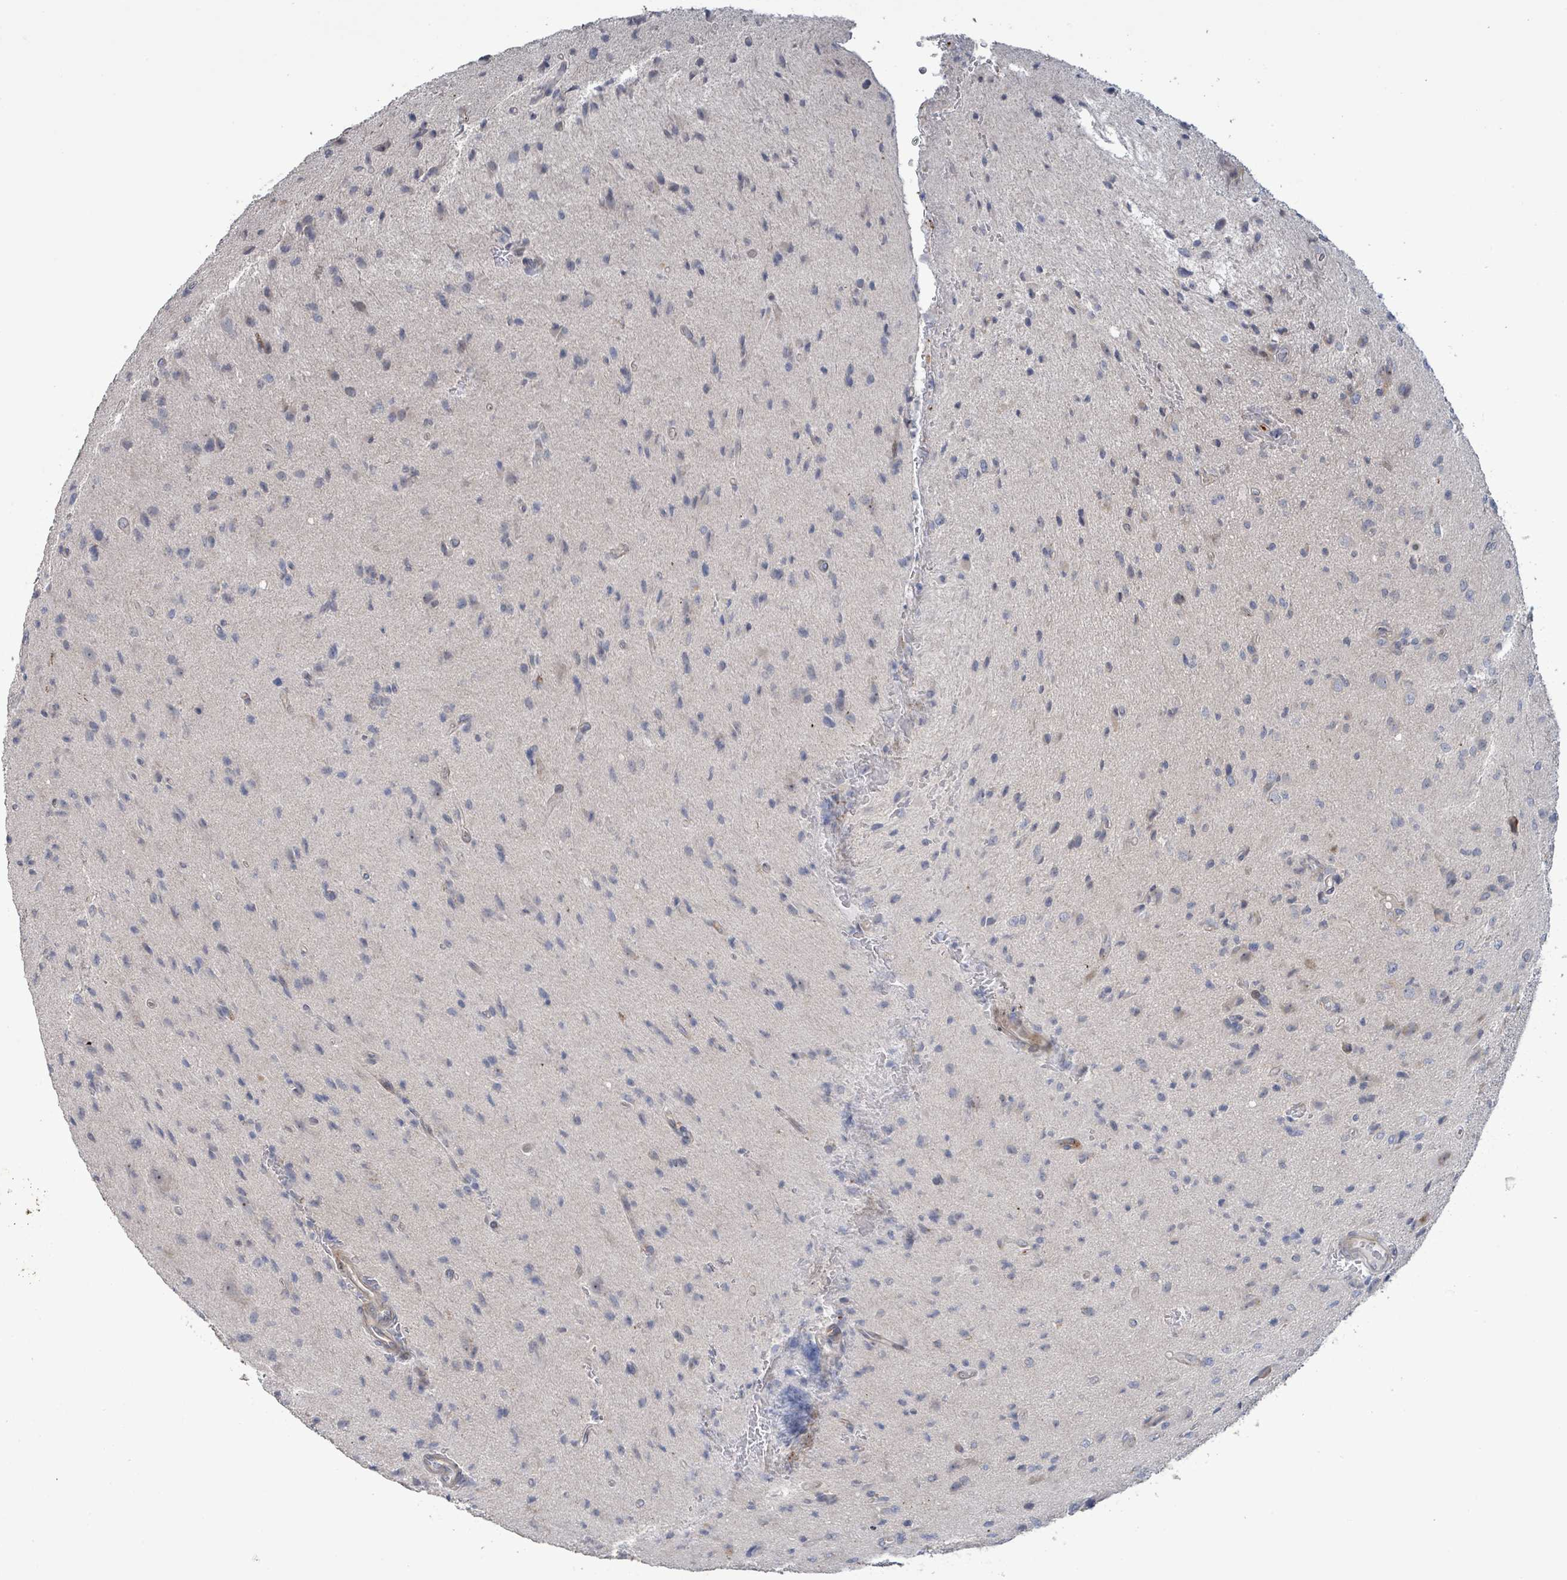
{"staining": {"intensity": "negative", "quantity": "none", "location": "none"}, "tissue": "glioma", "cell_type": "Tumor cells", "image_type": "cancer", "snomed": [{"axis": "morphology", "description": "Glioma, malignant, High grade"}, {"axis": "topography", "description": "Brain"}], "caption": "High magnification brightfield microscopy of glioma stained with DAB (brown) and counterstained with hematoxylin (blue): tumor cells show no significant staining.", "gene": "LILRA4", "patient": {"sex": "male", "age": 36}}